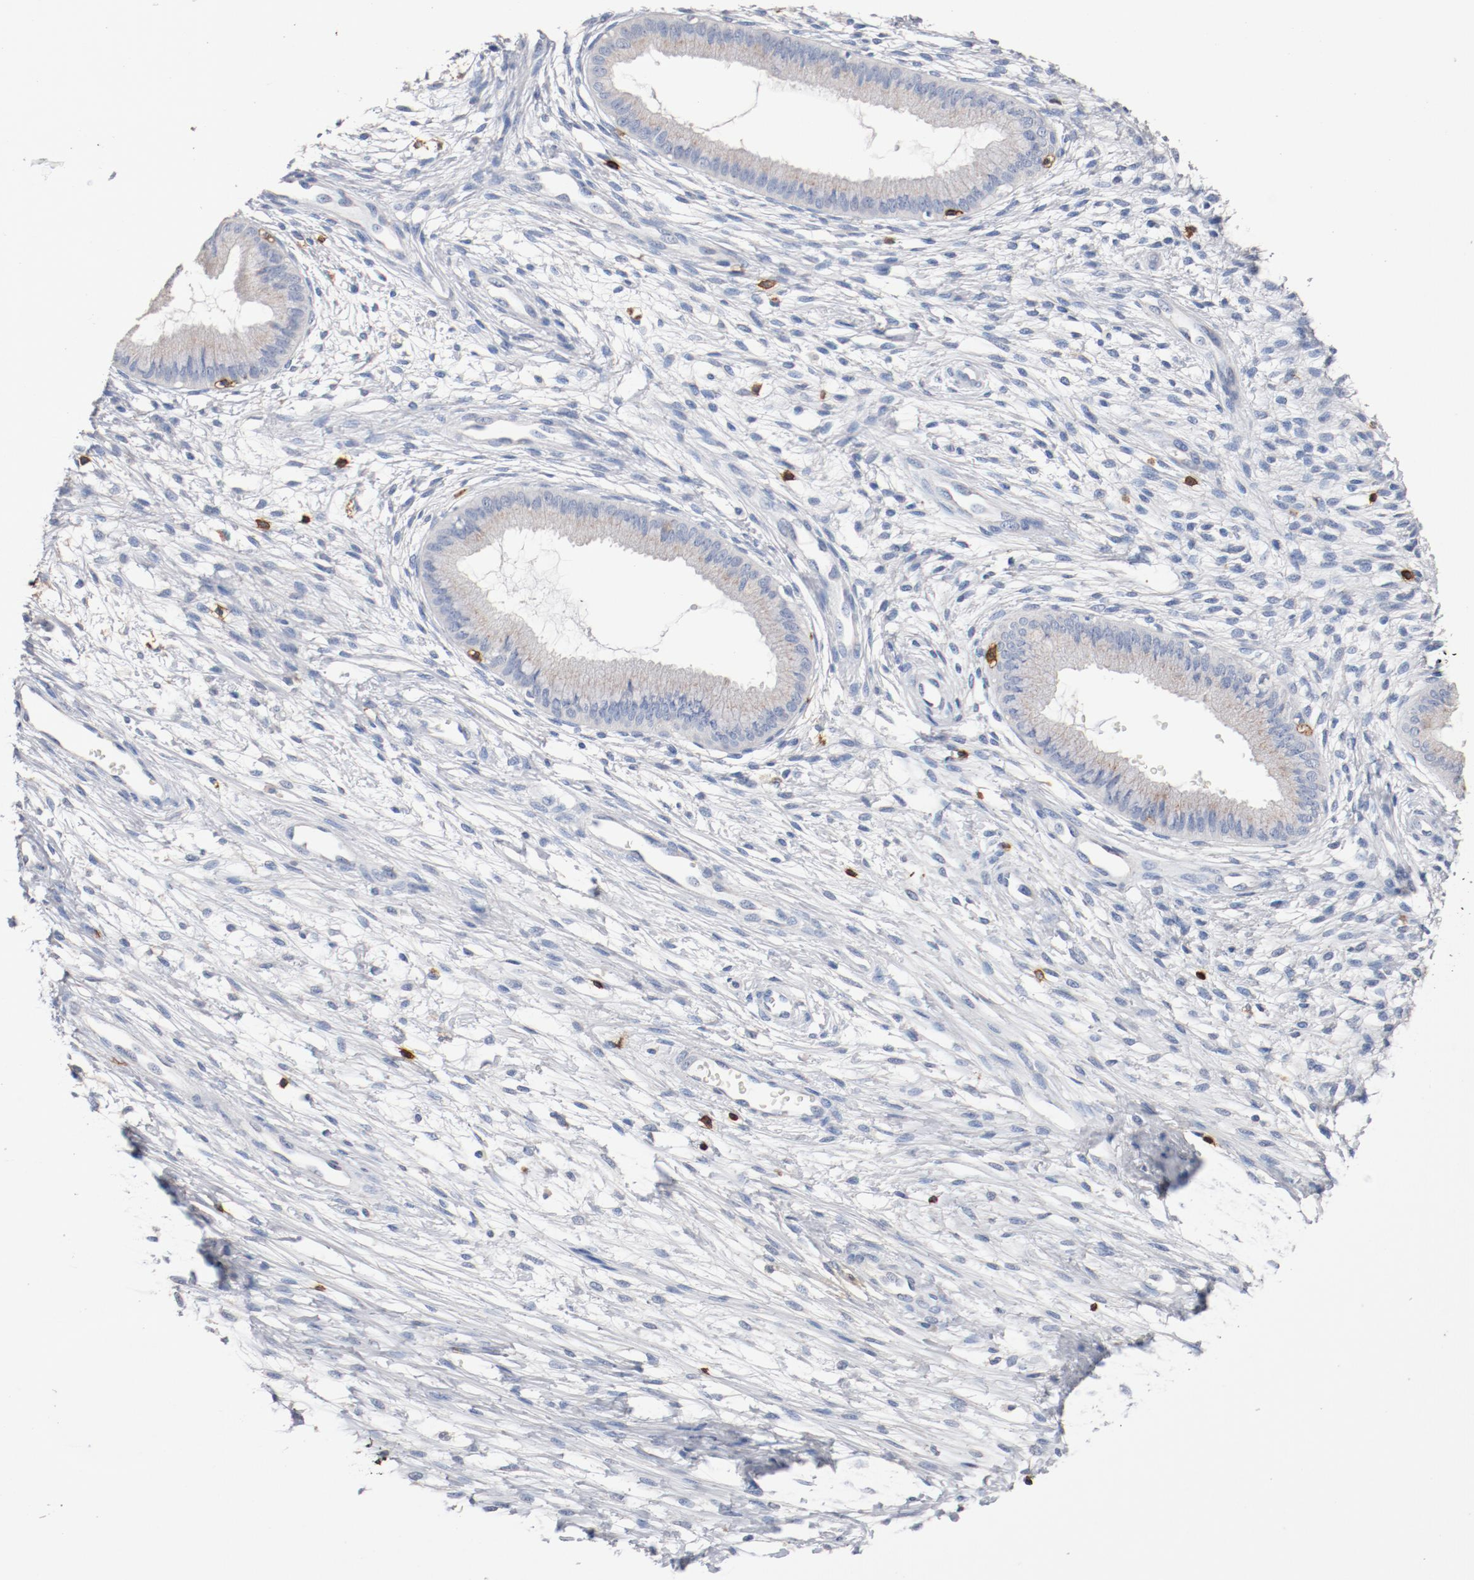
{"staining": {"intensity": "negative", "quantity": "none", "location": "none"}, "tissue": "cervix", "cell_type": "Glandular cells", "image_type": "normal", "snomed": [{"axis": "morphology", "description": "Normal tissue, NOS"}, {"axis": "topography", "description": "Cervix"}], "caption": "Human cervix stained for a protein using immunohistochemistry (IHC) shows no positivity in glandular cells.", "gene": "CD247", "patient": {"sex": "female", "age": 39}}